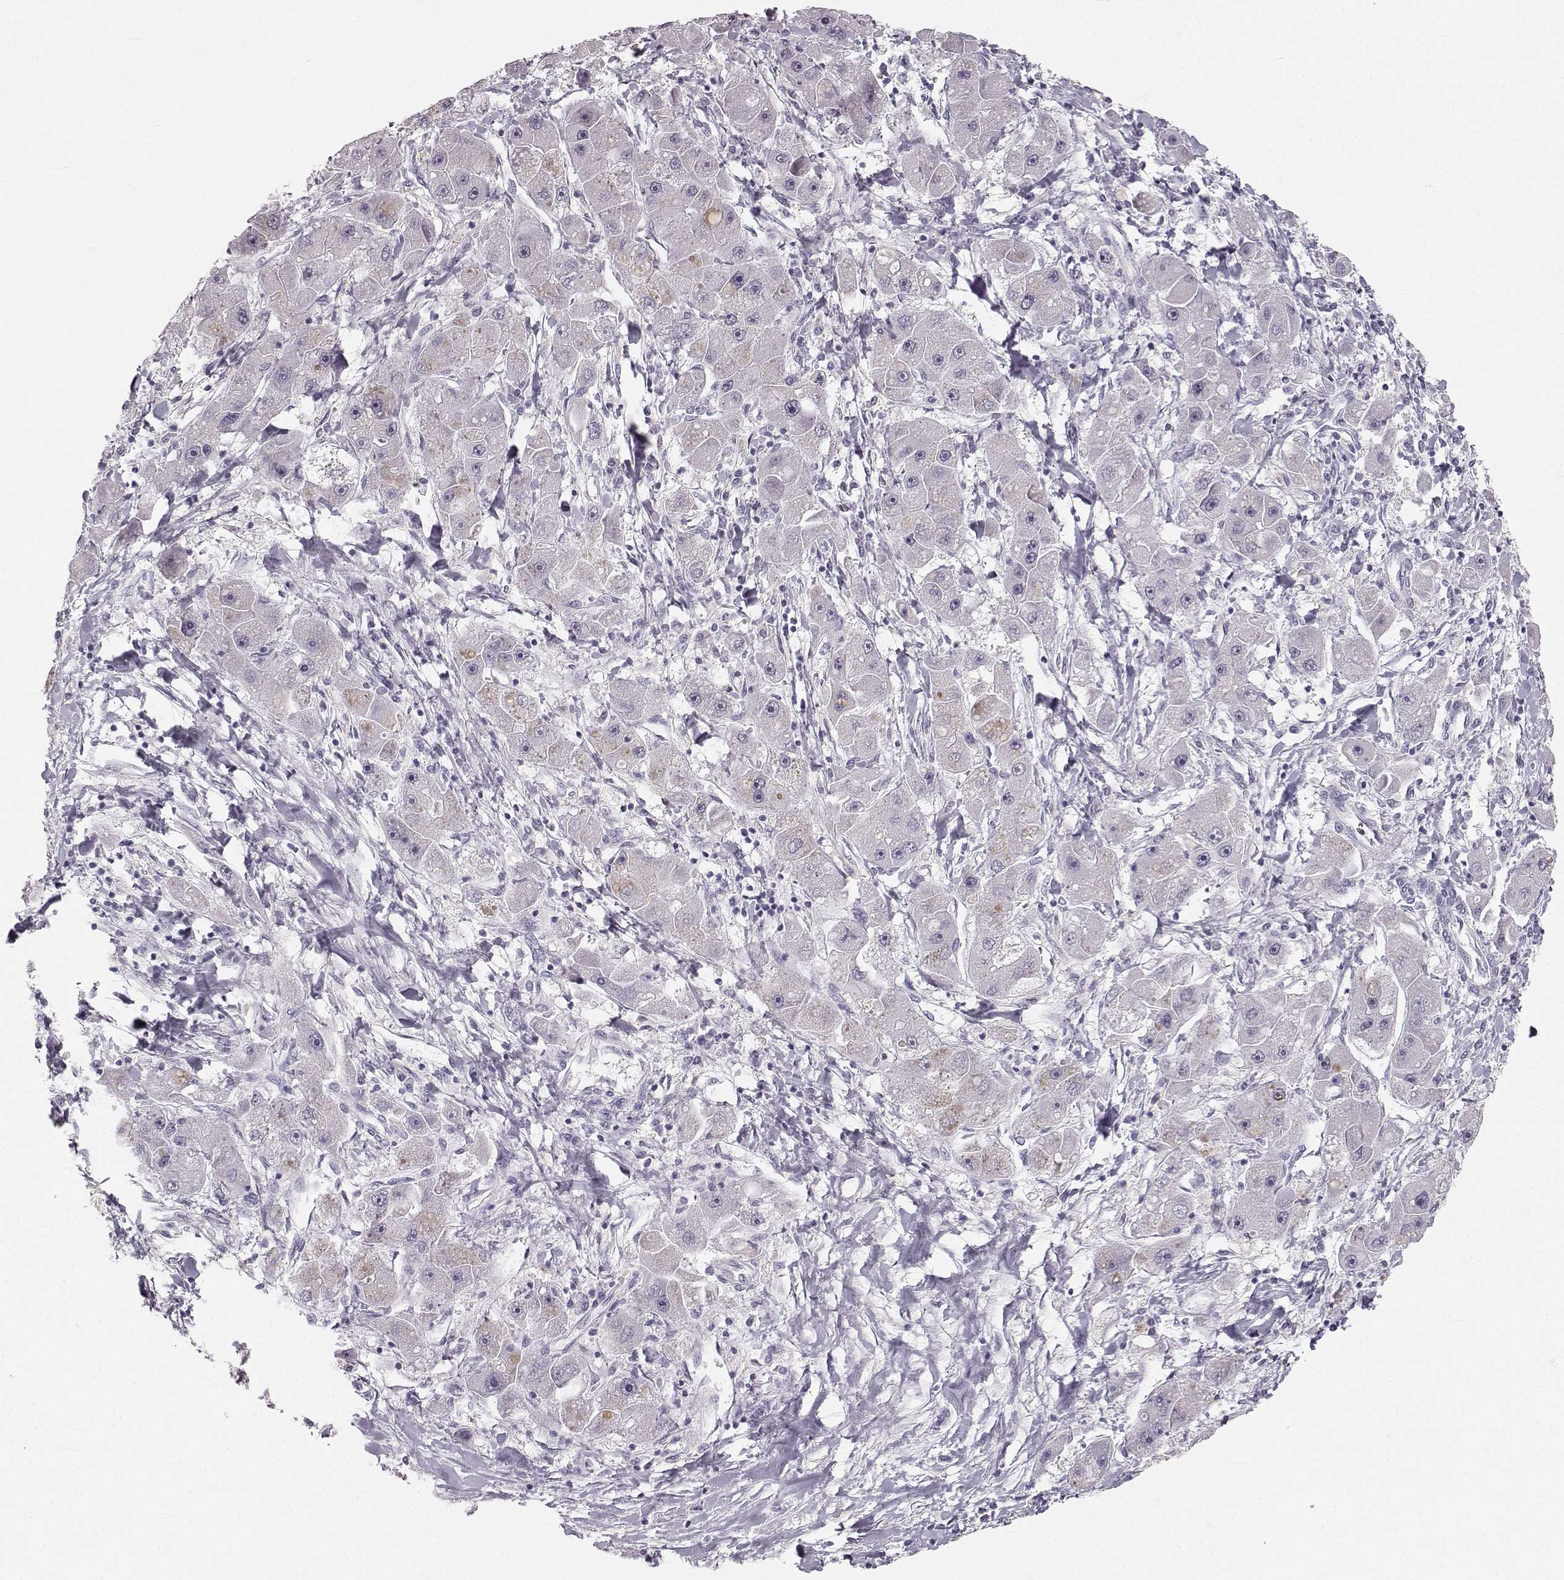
{"staining": {"intensity": "negative", "quantity": "none", "location": "none"}, "tissue": "liver cancer", "cell_type": "Tumor cells", "image_type": "cancer", "snomed": [{"axis": "morphology", "description": "Carcinoma, Hepatocellular, NOS"}, {"axis": "topography", "description": "Liver"}], "caption": "There is no significant expression in tumor cells of liver cancer (hepatocellular carcinoma). Nuclei are stained in blue.", "gene": "OIP5", "patient": {"sex": "male", "age": 24}}